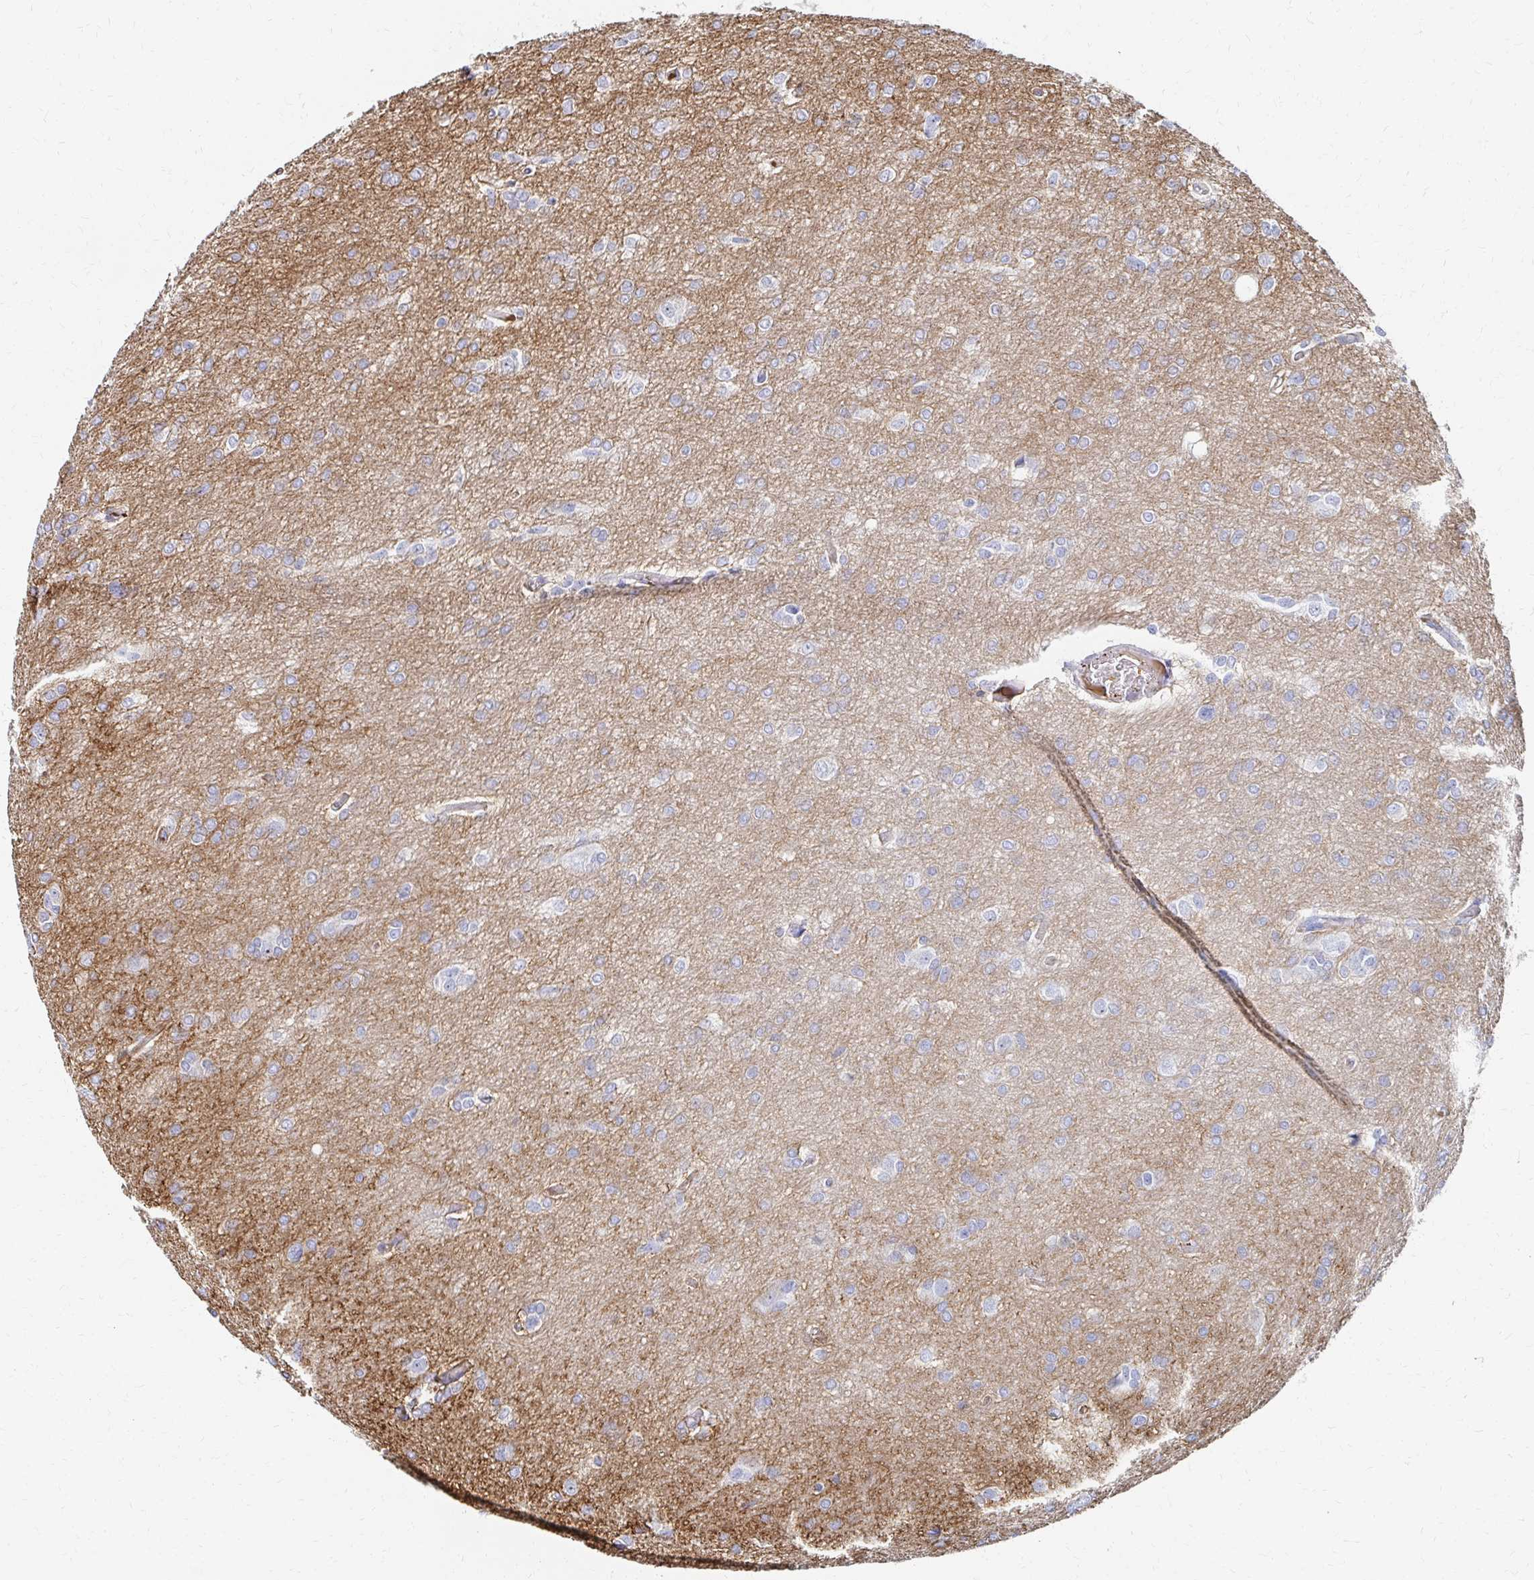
{"staining": {"intensity": "negative", "quantity": "none", "location": "none"}, "tissue": "glioma", "cell_type": "Tumor cells", "image_type": "cancer", "snomed": [{"axis": "morphology", "description": "Glioma, malignant, Low grade"}, {"axis": "topography", "description": "Brain"}], "caption": "Human low-grade glioma (malignant) stained for a protein using immunohistochemistry (IHC) reveals no expression in tumor cells.", "gene": "MAN1A1", "patient": {"sex": "male", "age": 26}}